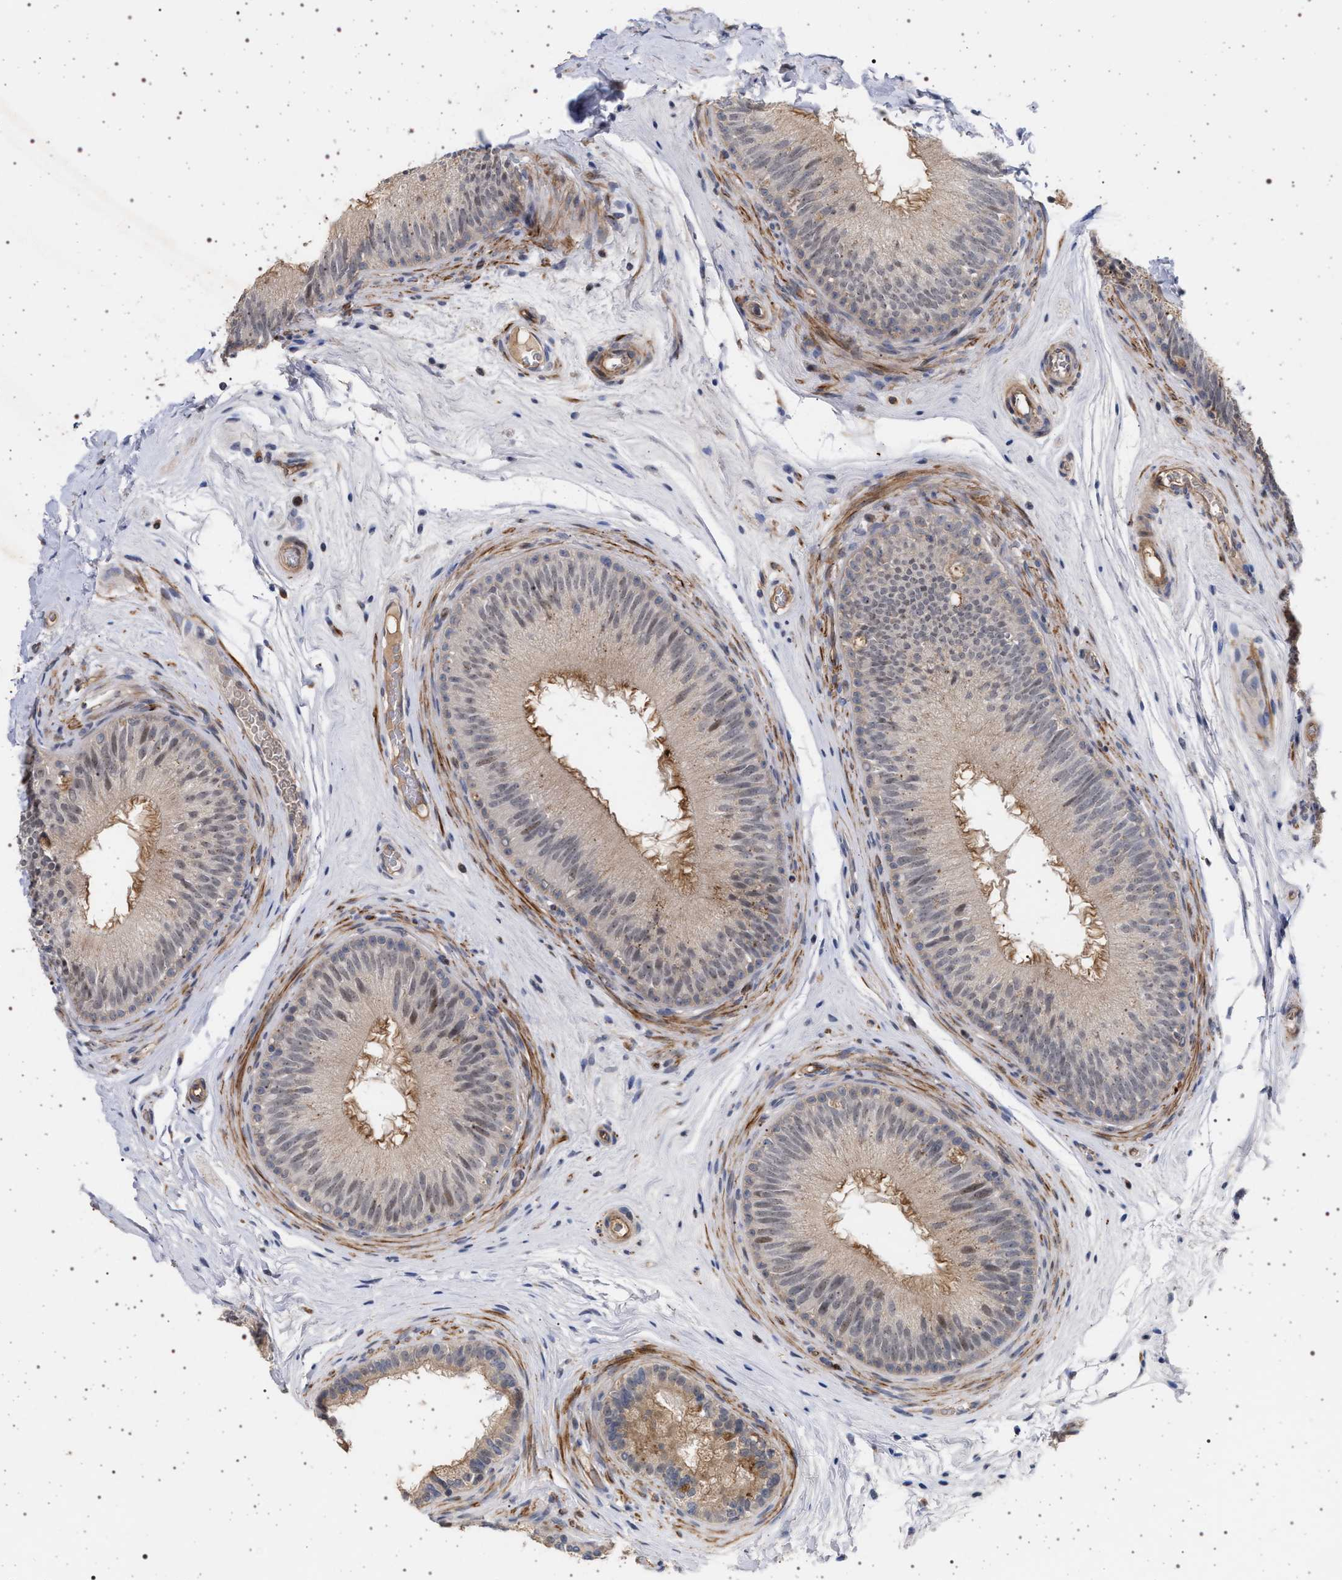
{"staining": {"intensity": "moderate", "quantity": "25%-75%", "location": "cytoplasmic/membranous,nuclear"}, "tissue": "epididymis", "cell_type": "Glandular cells", "image_type": "normal", "snomed": [{"axis": "morphology", "description": "Normal tissue, NOS"}, {"axis": "topography", "description": "Testis"}, {"axis": "topography", "description": "Epididymis"}], "caption": "High-magnification brightfield microscopy of normal epididymis stained with DAB (brown) and counterstained with hematoxylin (blue). glandular cells exhibit moderate cytoplasmic/membranous,nuclear positivity is present in about25%-75% of cells.", "gene": "RBM48", "patient": {"sex": "male", "age": 36}}